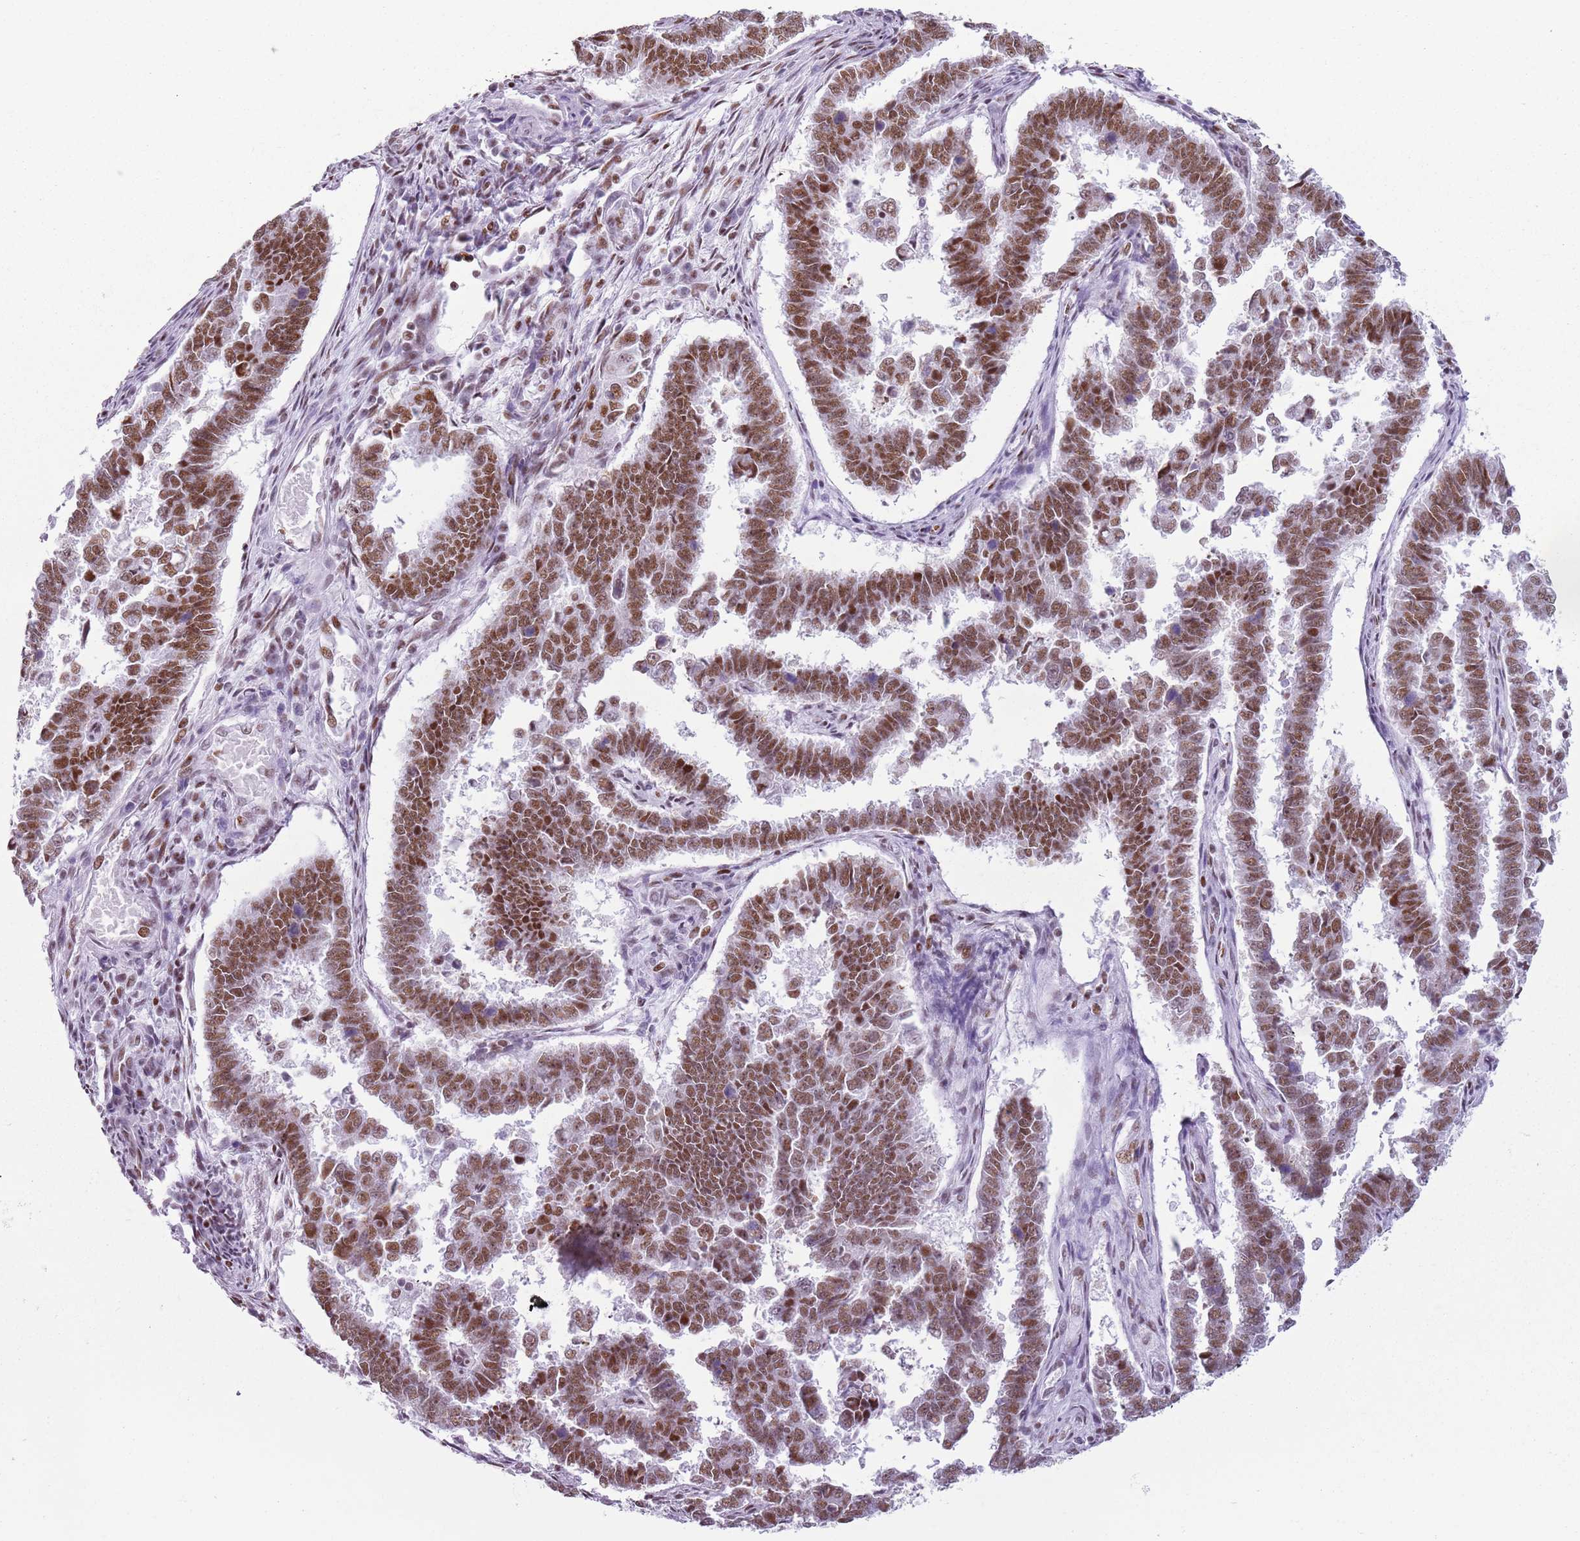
{"staining": {"intensity": "moderate", "quantity": ">75%", "location": "nuclear"}, "tissue": "endometrial cancer", "cell_type": "Tumor cells", "image_type": "cancer", "snomed": [{"axis": "morphology", "description": "Adenocarcinoma, NOS"}, {"axis": "topography", "description": "Endometrium"}], "caption": "DAB immunohistochemical staining of human endometrial cancer demonstrates moderate nuclear protein staining in about >75% of tumor cells. The protein is stained brown, and the nuclei are stained in blue (DAB IHC with brightfield microscopy, high magnification).", "gene": "FAM104B", "patient": {"sex": "female", "age": 75}}